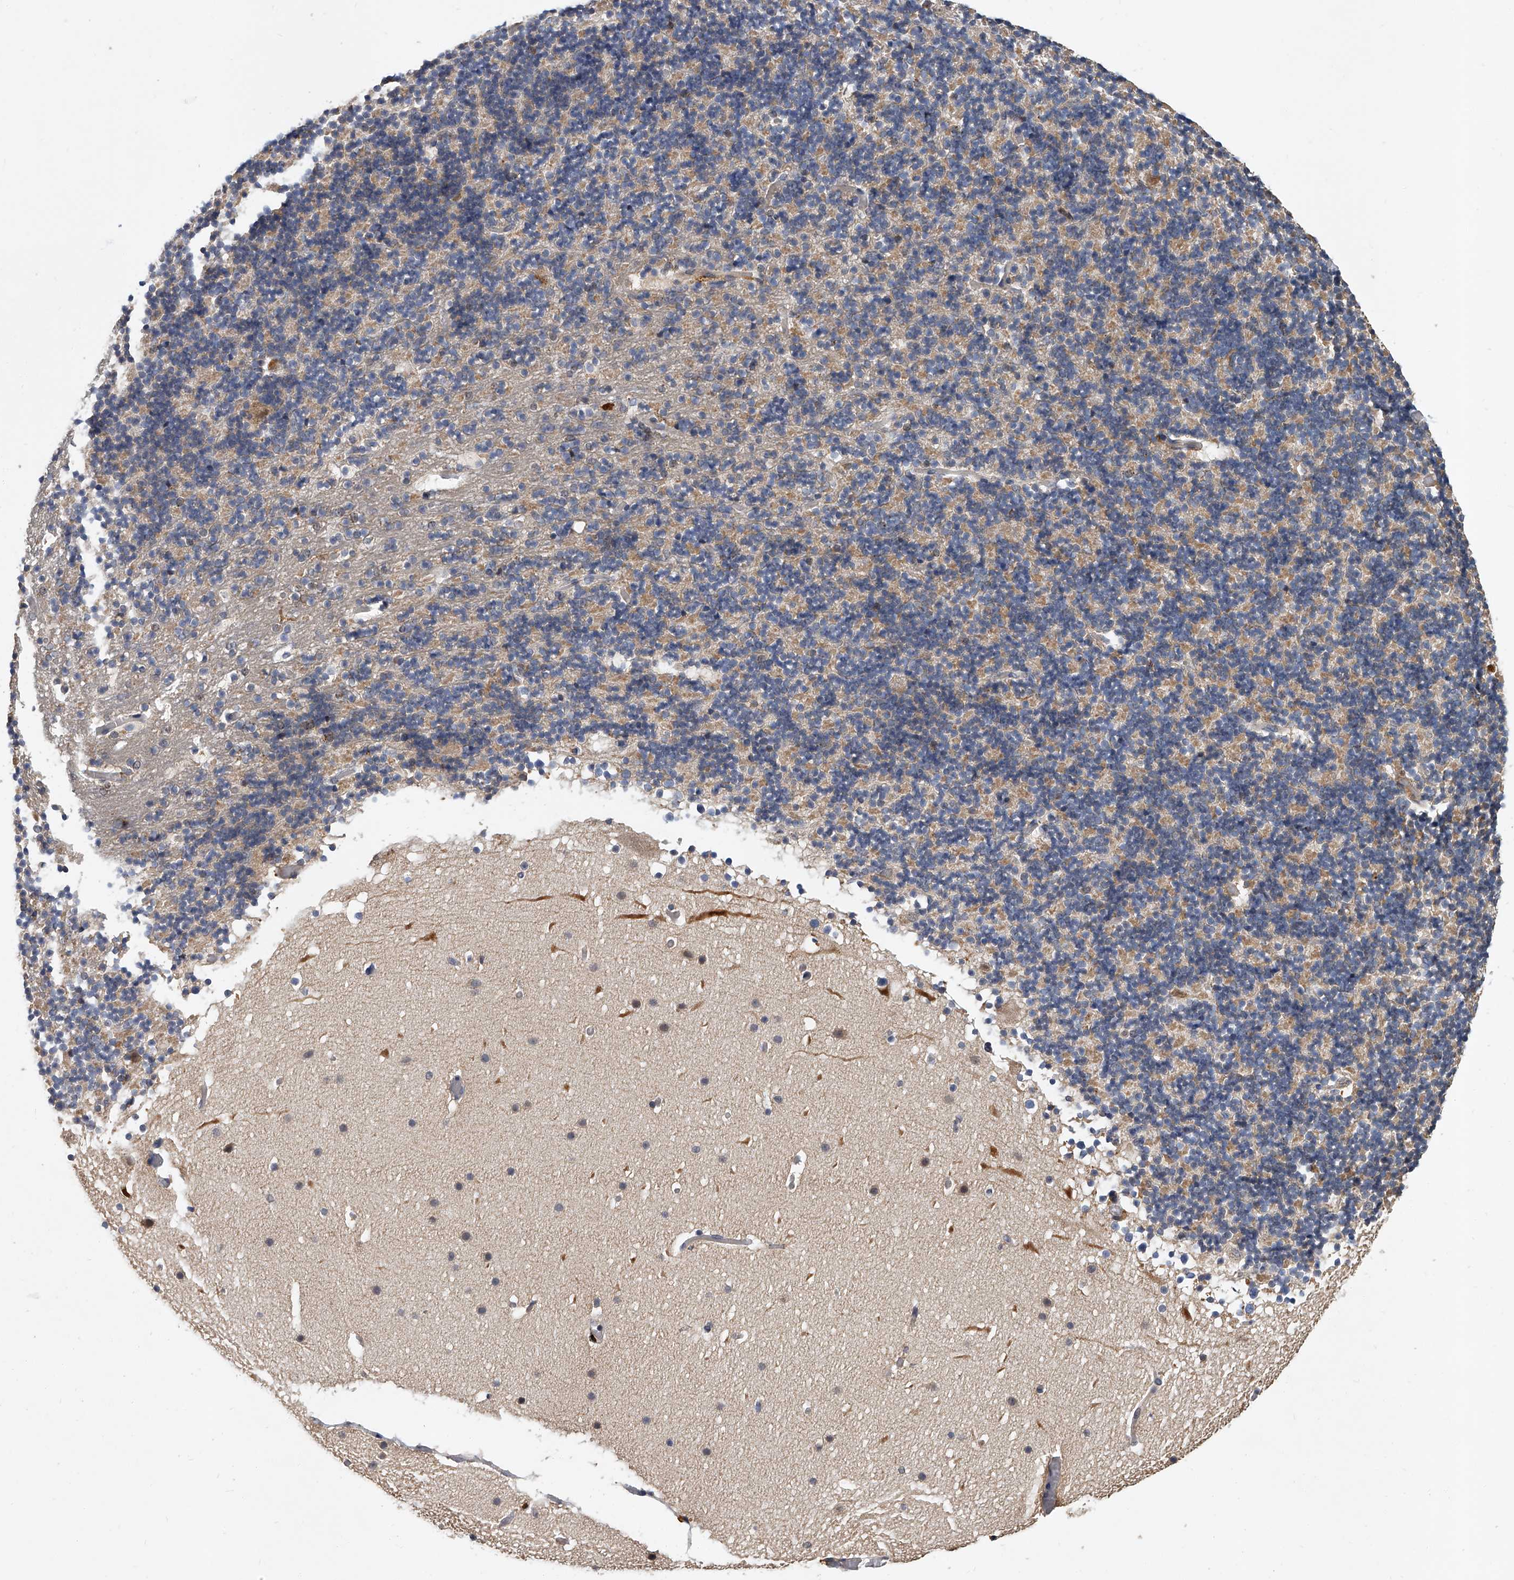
{"staining": {"intensity": "weak", "quantity": "<25%", "location": "cytoplasmic/membranous"}, "tissue": "cerebellum", "cell_type": "Cells in granular layer", "image_type": "normal", "snomed": [{"axis": "morphology", "description": "Normal tissue, NOS"}, {"axis": "topography", "description": "Cerebellum"}], "caption": "Cerebellum was stained to show a protein in brown. There is no significant positivity in cells in granular layer. (DAB immunohistochemistry (IHC) visualized using brightfield microscopy, high magnification).", "gene": "JAG2", "patient": {"sex": "male", "age": 57}}